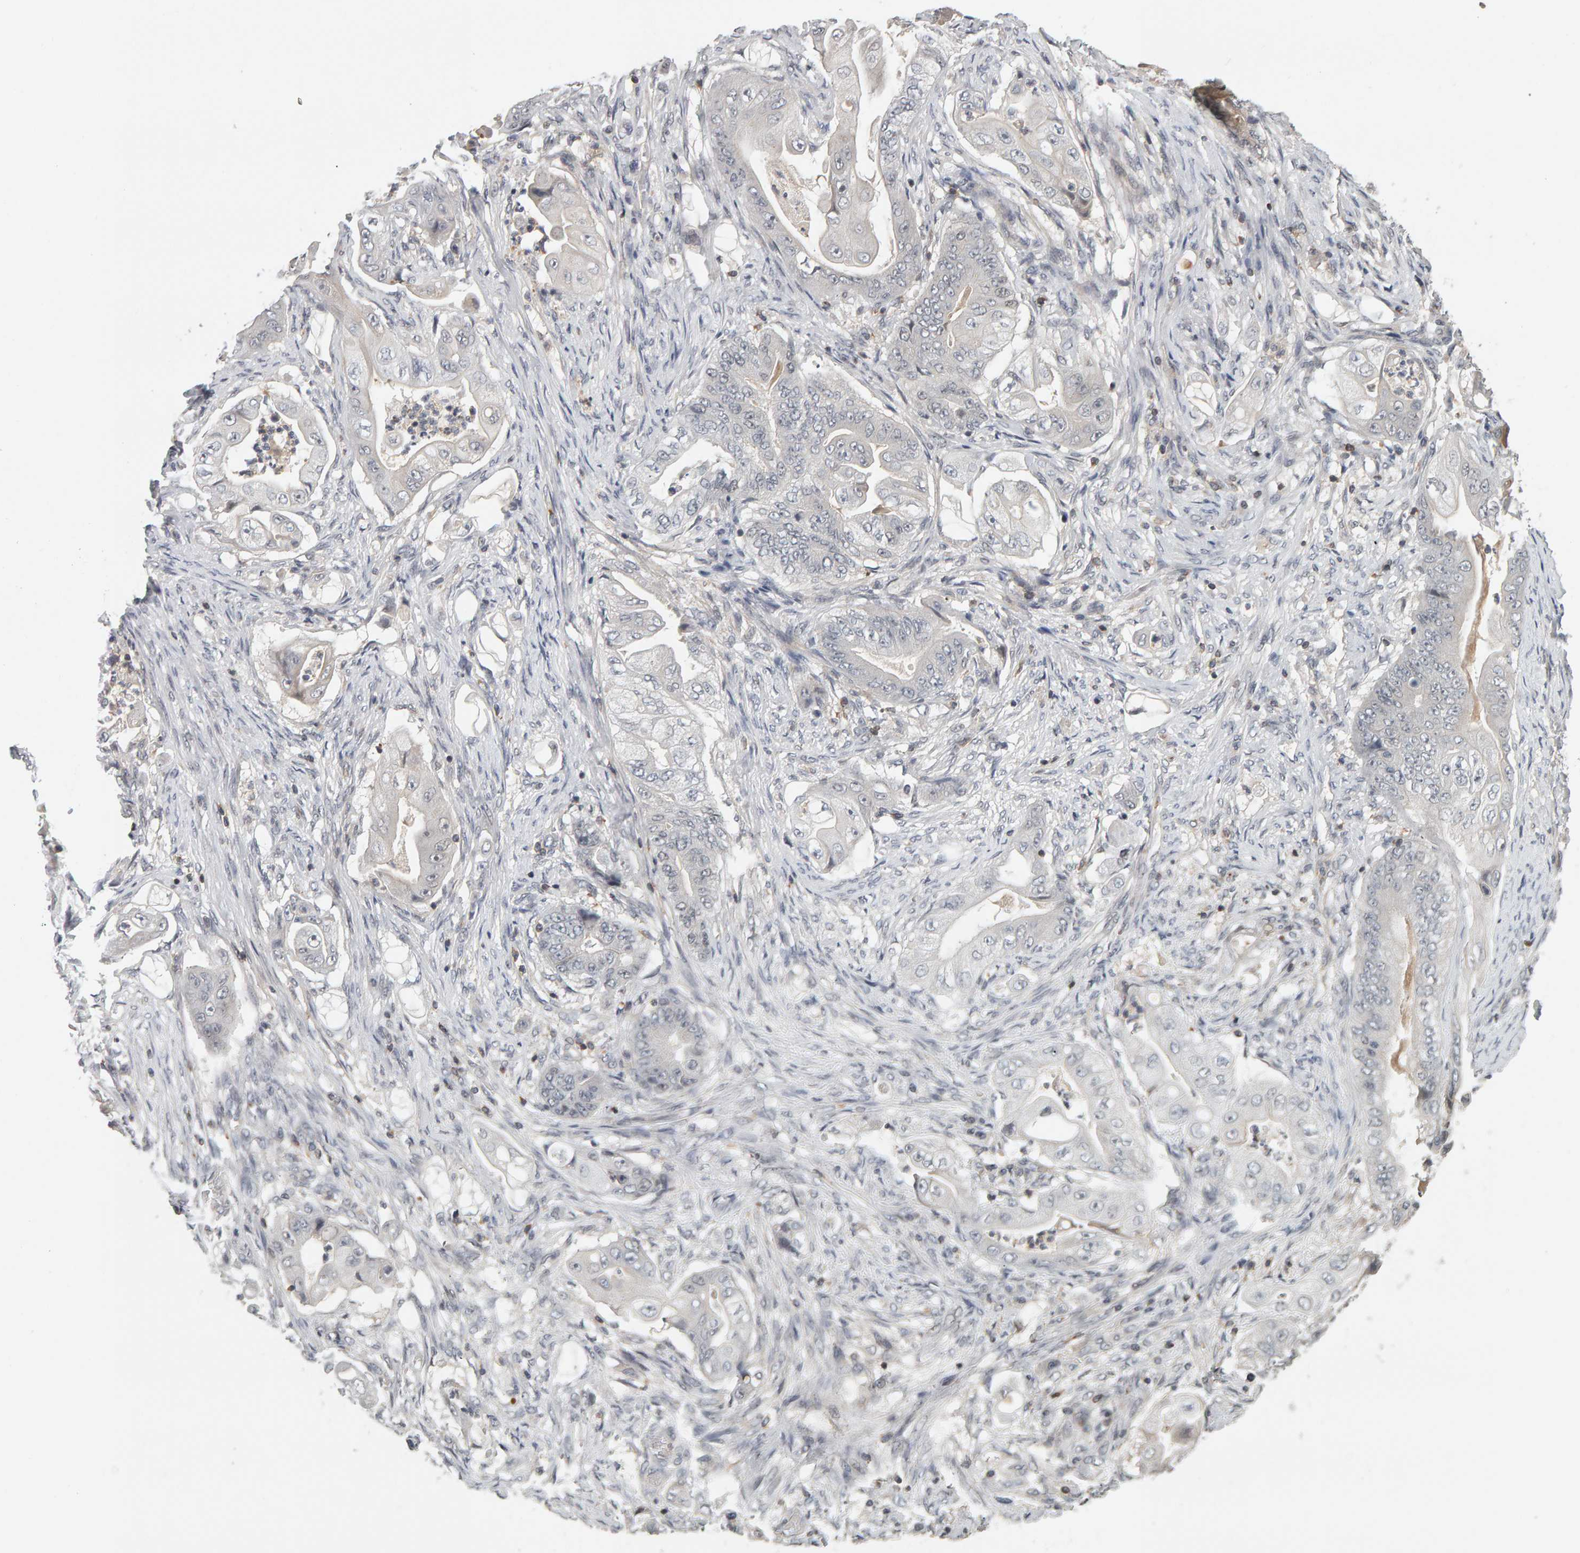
{"staining": {"intensity": "negative", "quantity": "none", "location": "none"}, "tissue": "stomach cancer", "cell_type": "Tumor cells", "image_type": "cancer", "snomed": [{"axis": "morphology", "description": "Adenocarcinoma, NOS"}, {"axis": "topography", "description": "Stomach"}], "caption": "A high-resolution micrograph shows IHC staining of stomach adenocarcinoma, which shows no significant staining in tumor cells. (Brightfield microscopy of DAB (3,3'-diaminobenzidine) IHC at high magnification).", "gene": "TEFM", "patient": {"sex": "female", "age": 73}}